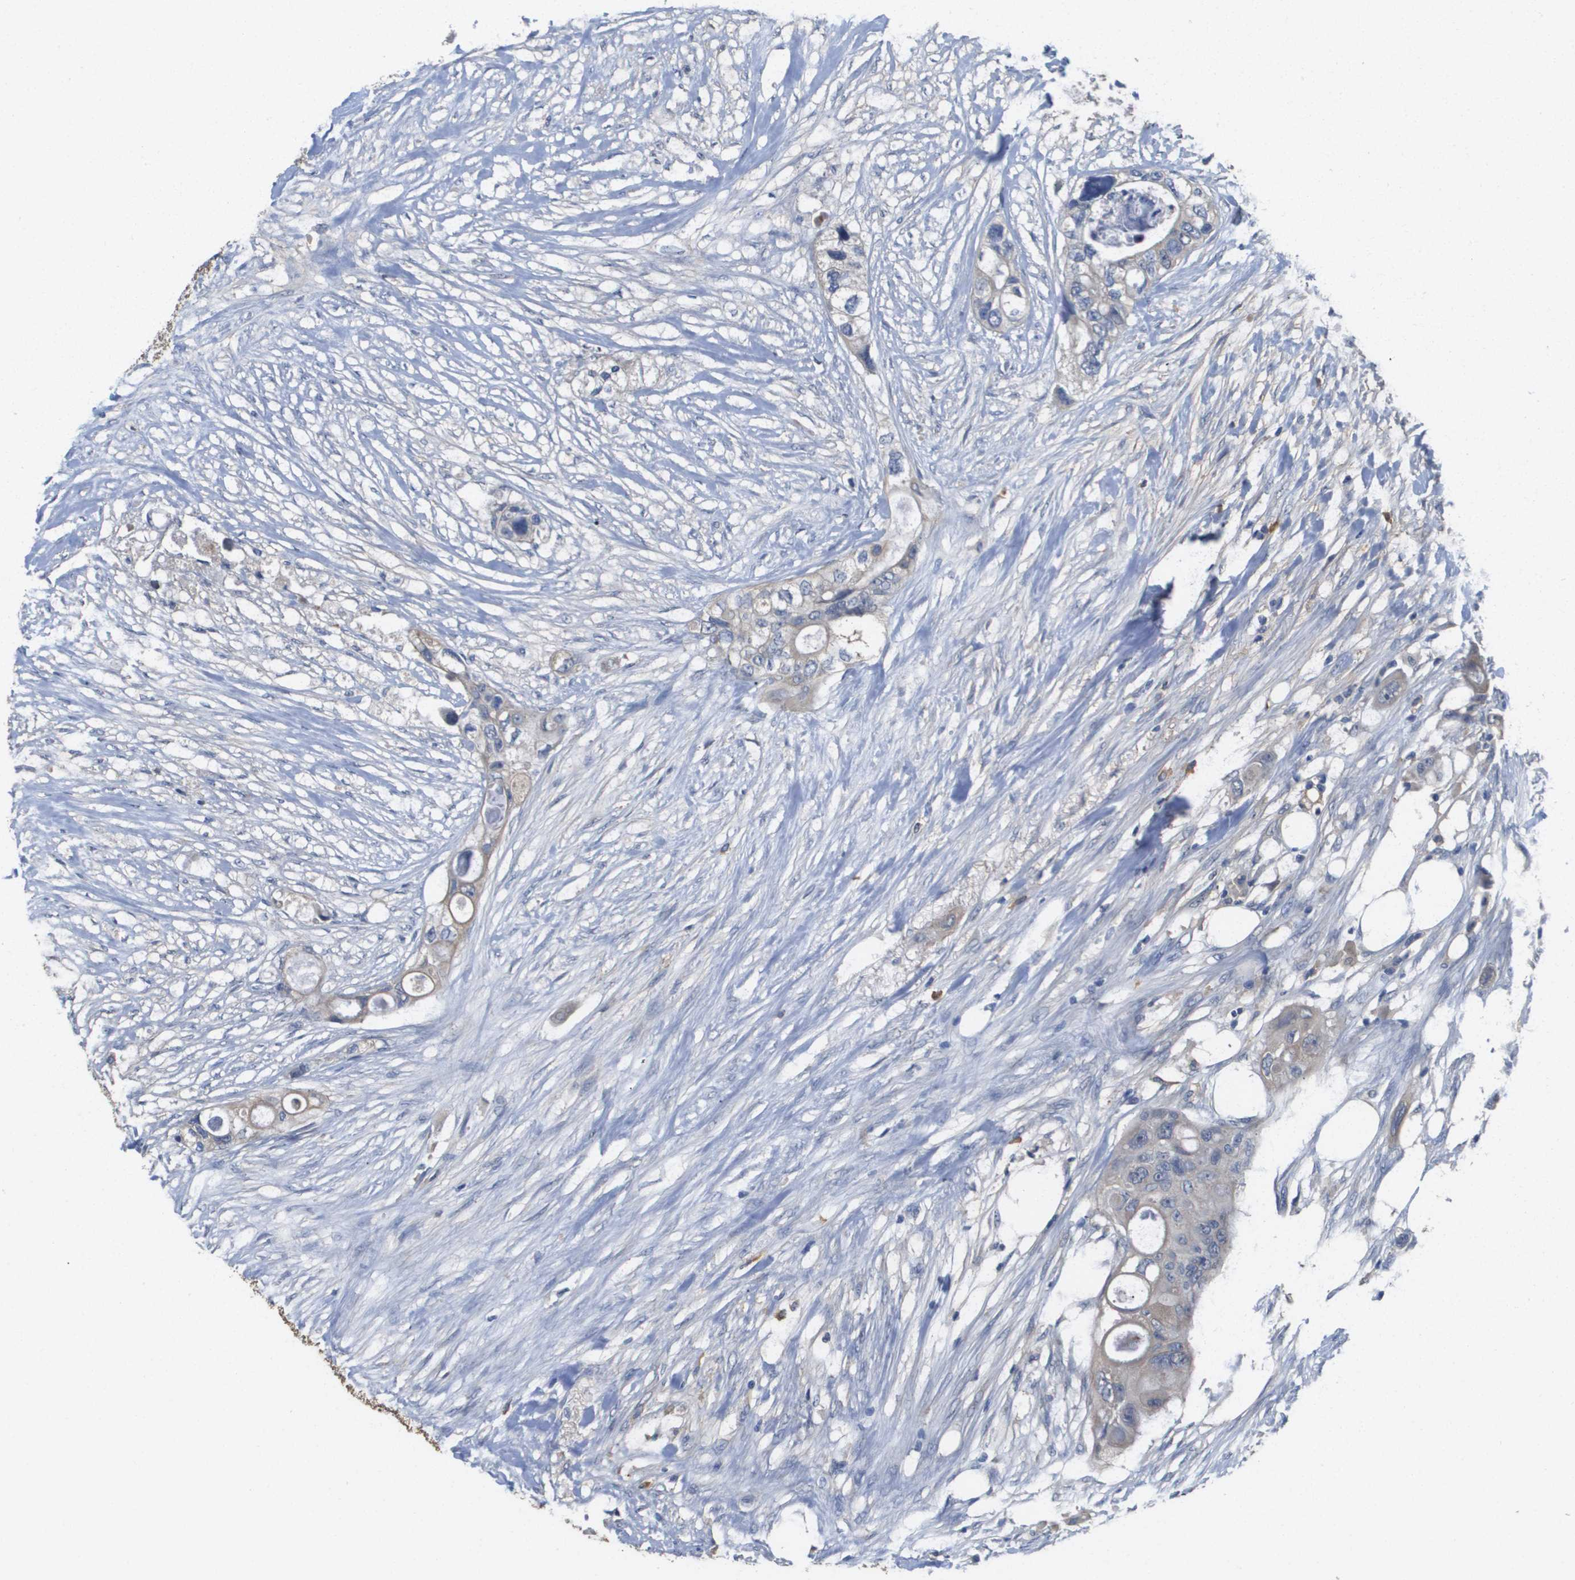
{"staining": {"intensity": "negative", "quantity": "none", "location": "none"}, "tissue": "colorectal cancer", "cell_type": "Tumor cells", "image_type": "cancer", "snomed": [{"axis": "morphology", "description": "Adenocarcinoma, NOS"}, {"axis": "topography", "description": "Colon"}], "caption": "Protein analysis of adenocarcinoma (colorectal) displays no significant expression in tumor cells.", "gene": "RAB27B", "patient": {"sex": "female", "age": 57}}